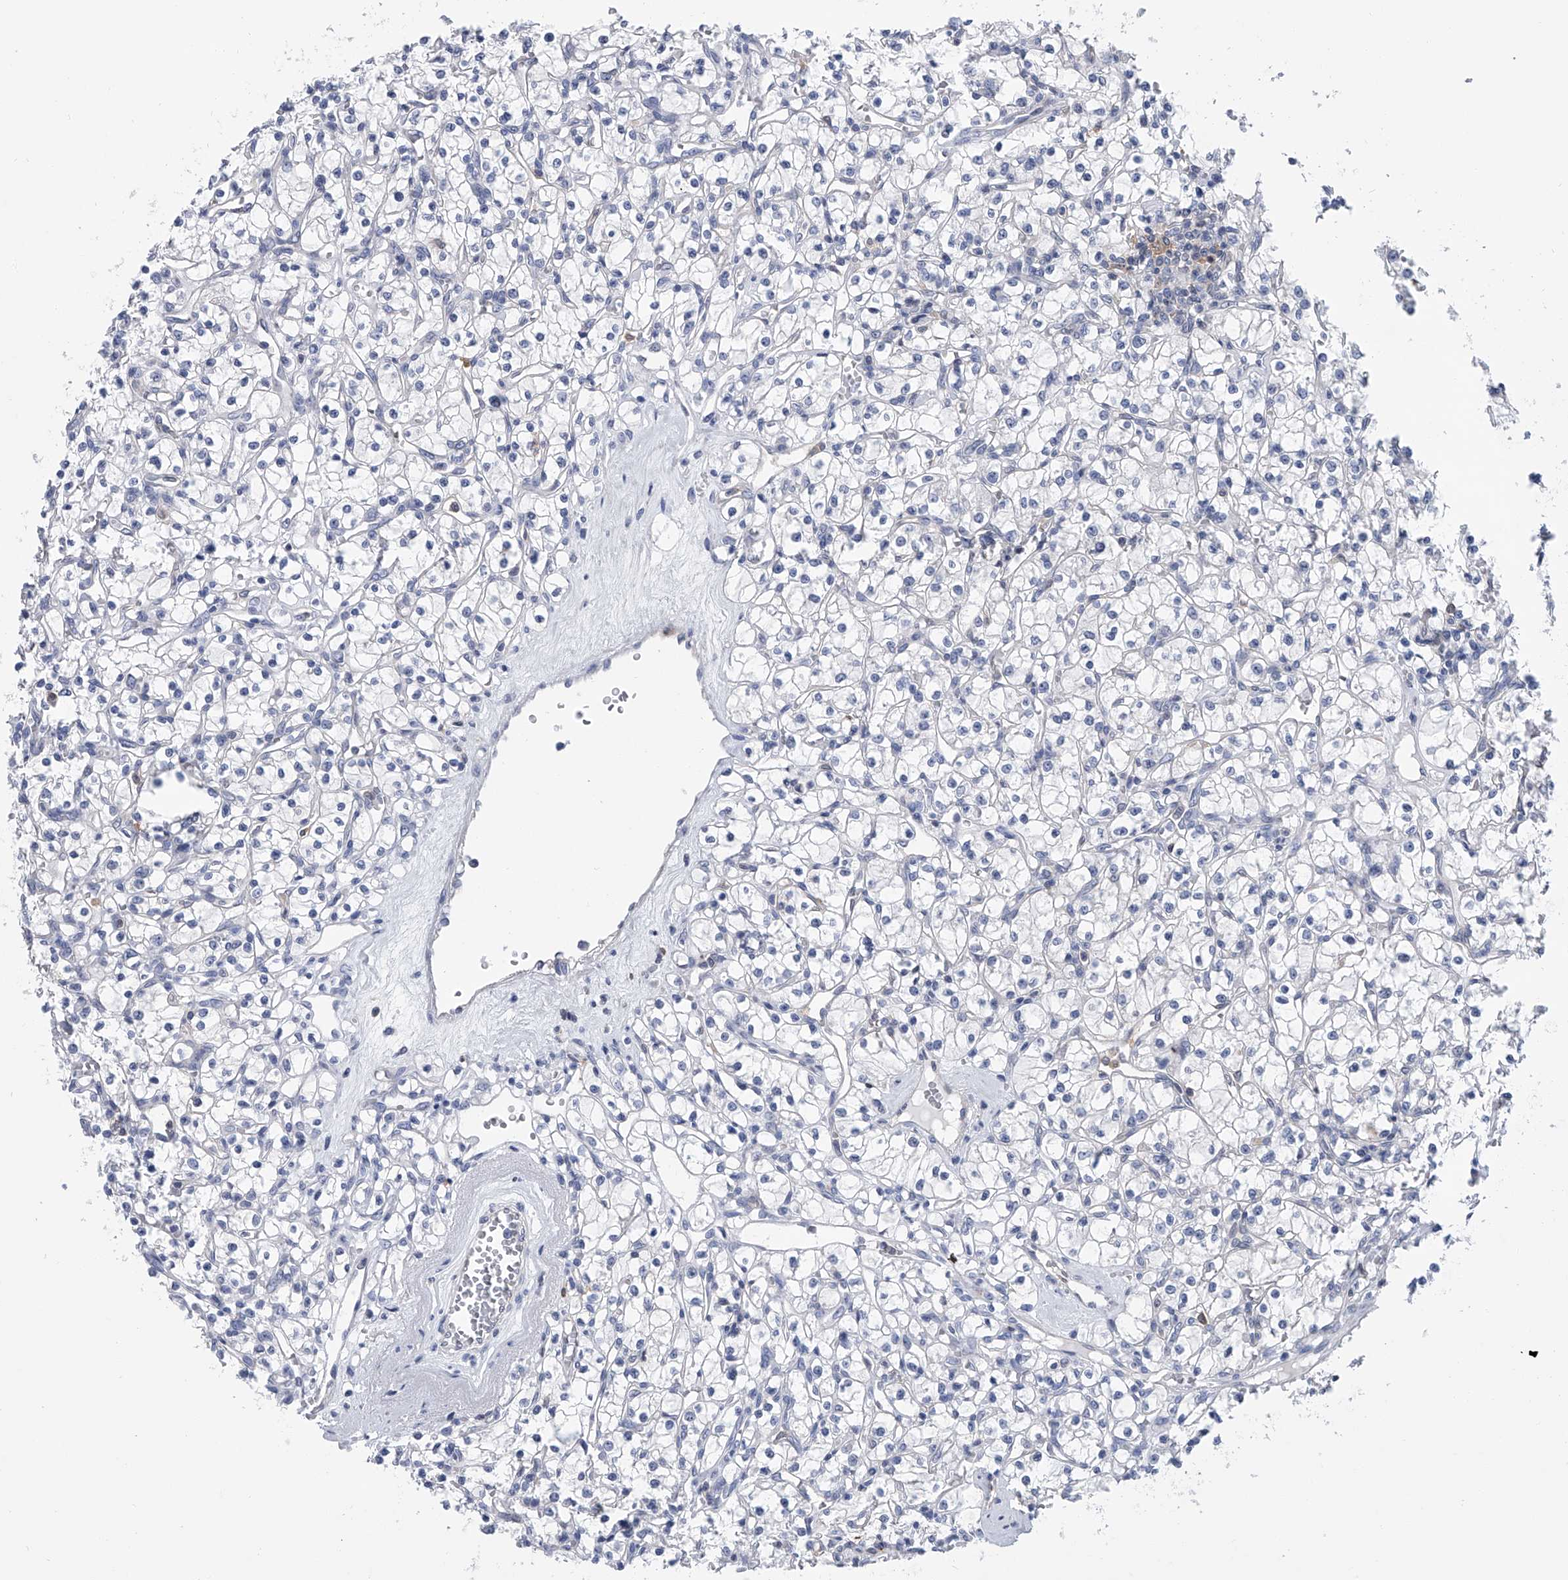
{"staining": {"intensity": "negative", "quantity": "none", "location": "none"}, "tissue": "renal cancer", "cell_type": "Tumor cells", "image_type": "cancer", "snomed": [{"axis": "morphology", "description": "Adenocarcinoma, NOS"}, {"axis": "topography", "description": "Kidney"}], "caption": "A high-resolution micrograph shows immunohistochemistry (IHC) staining of renal cancer, which demonstrates no significant positivity in tumor cells.", "gene": "SERPINB9", "patient": {"sex": "female", "age": 59}}